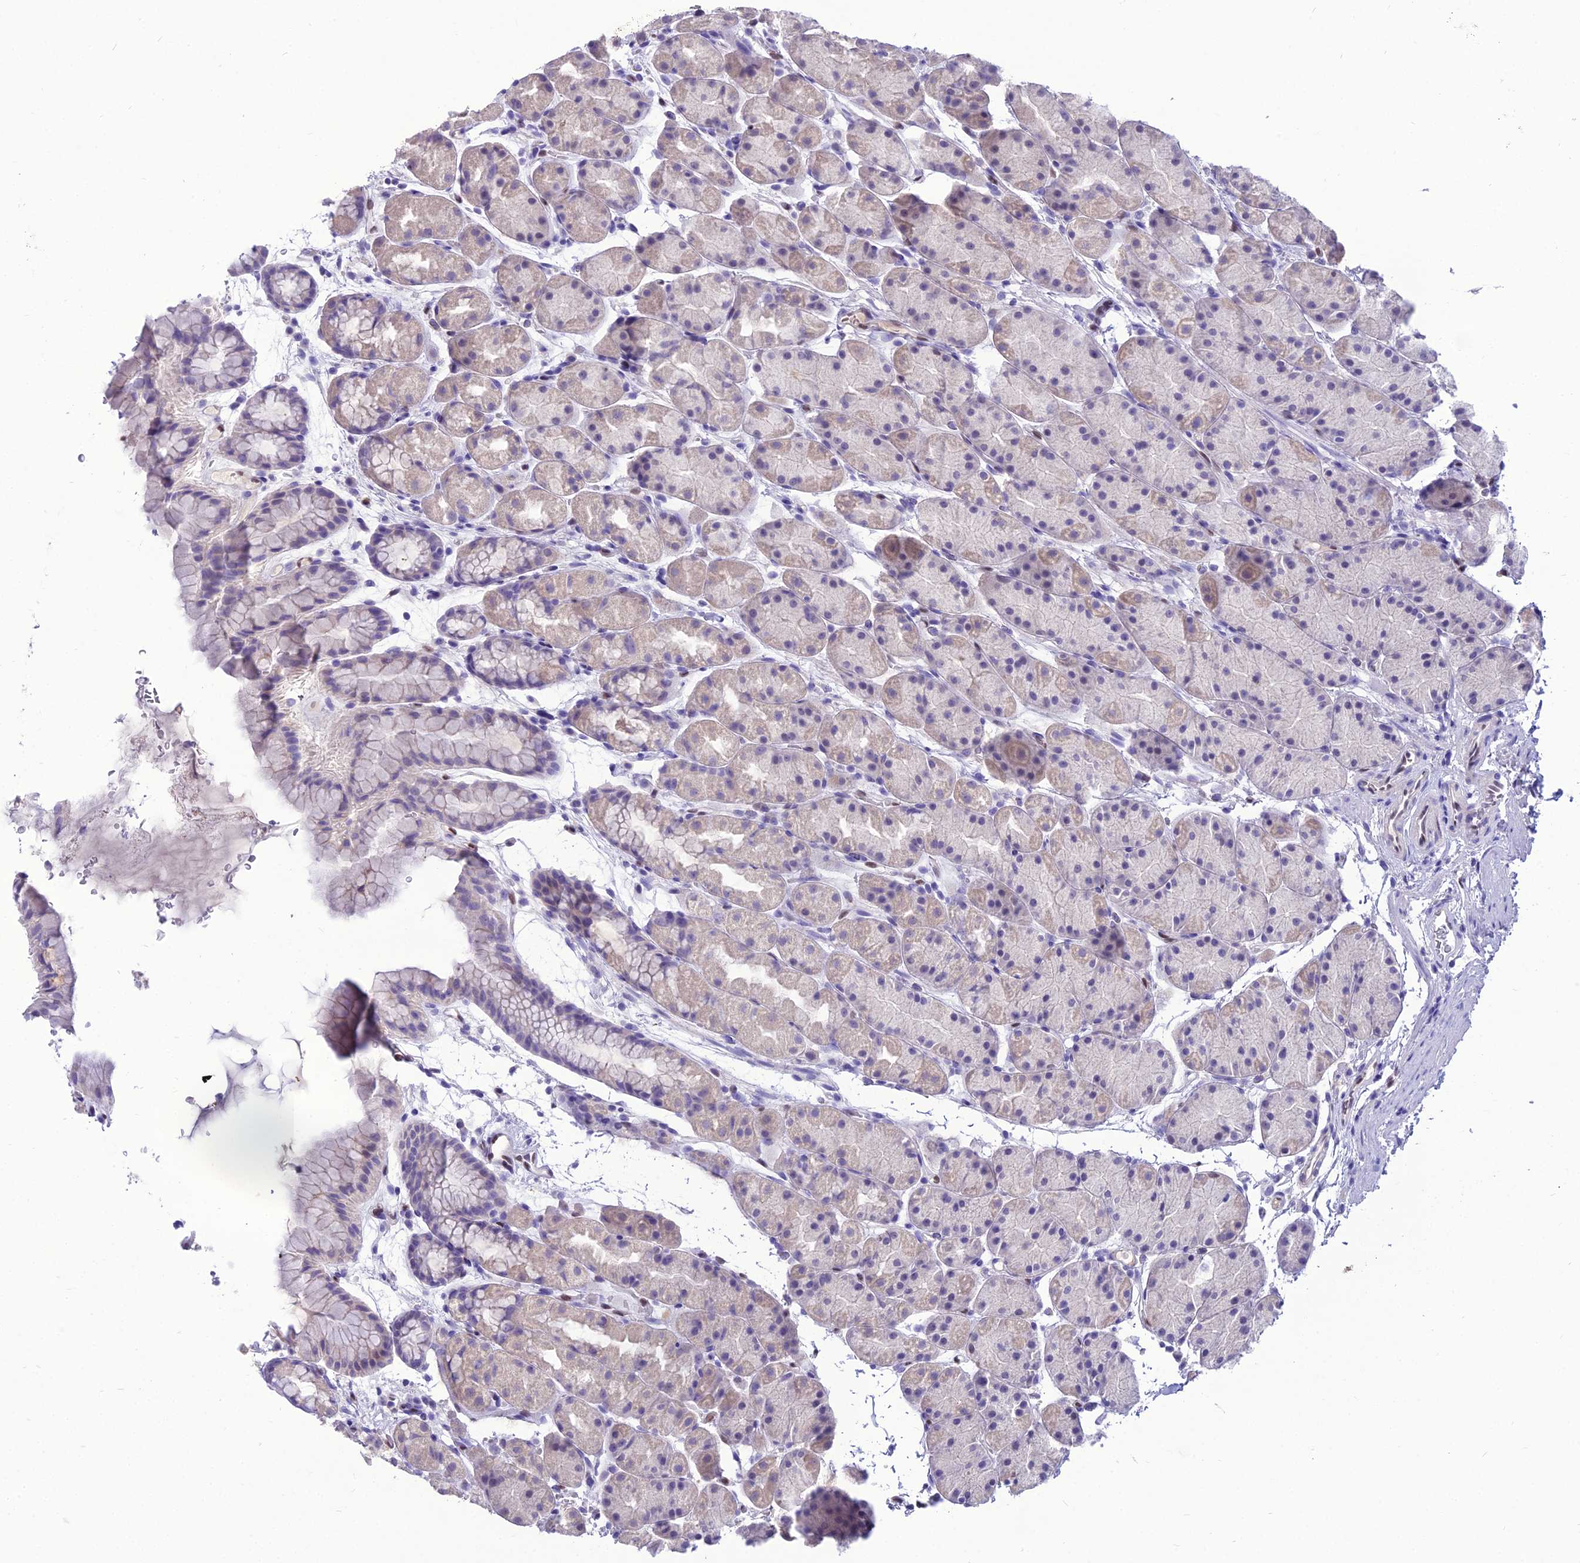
{"staining": {"intensity": "weak", "quantity": "<25%", "location": "cytoplasmic/membranous"}, "tissue": "stomach", "cell_type": "Glandular cells", "image_type": "normal", "snomed": [{"axis": "morphology", "description": "Normal tissue, NOS"}, {"axis": "topography", "description": "Stomach, upper"}, {"axis": "topography", "description": "Stomach"}], "caption": "The histopathology image shows no significant positivity in glandular cells of stomach.", "gene": "NOVA2", "patient": {"sex": "male", "age": 47}}